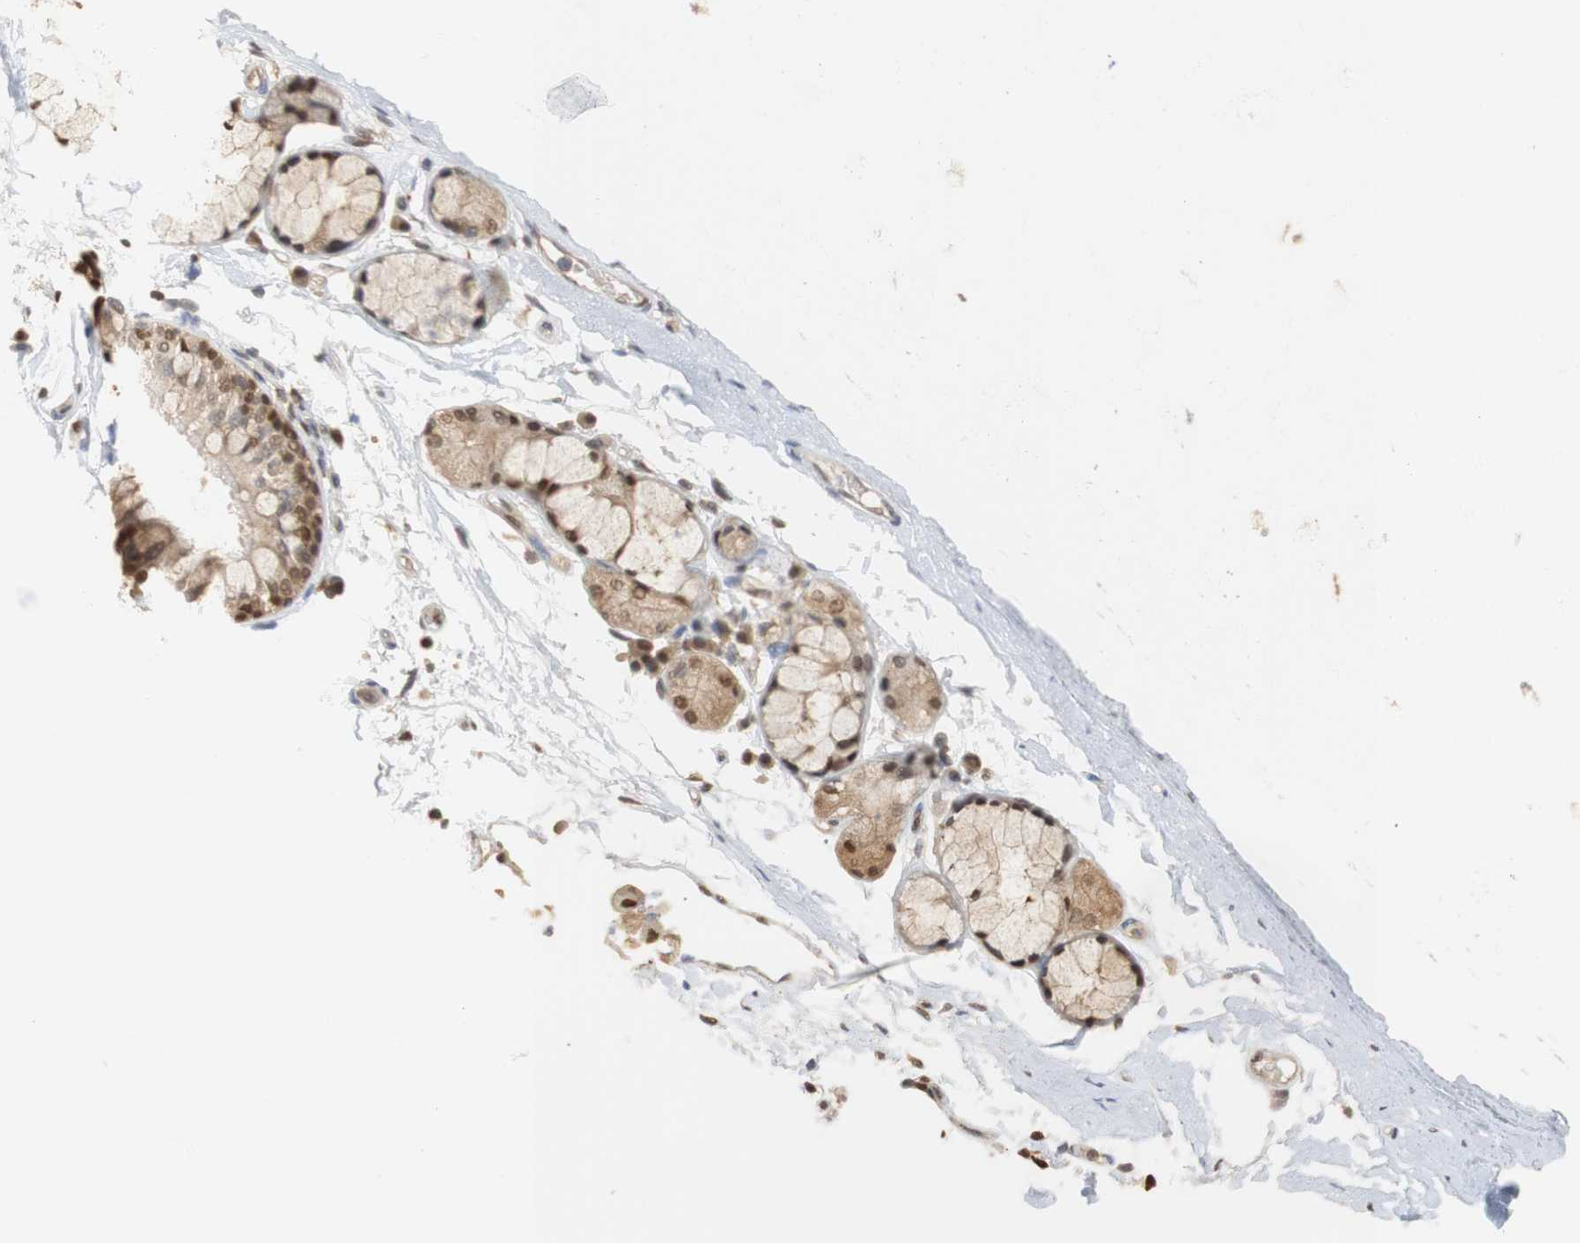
{"staining": {"intensity": "moderate", "quantity": ">75%", "location": "nuclear"}, "tissue": "adipose tissue", "cell_type": "Adipocytes", "image_type": "normal", "snomed": [{"axis": "morphology", "description": "Normal tissue, NOS"}, {"axis": "topography", "description": "Bronchus"}], "caption": "Immunohistochemistry staining of unremarkable adipose tissue, which shows medium levels of moderate nuclear positivity in about >75% of adipocytes indicating moderate nuclear protein staining. The staining was performed using DAB (brown) for protein detection and nuclei were counterstained in hematoxylin (blue).", "gene": "NAP1L4", "patient": {"sex": "female", "age": 73}}